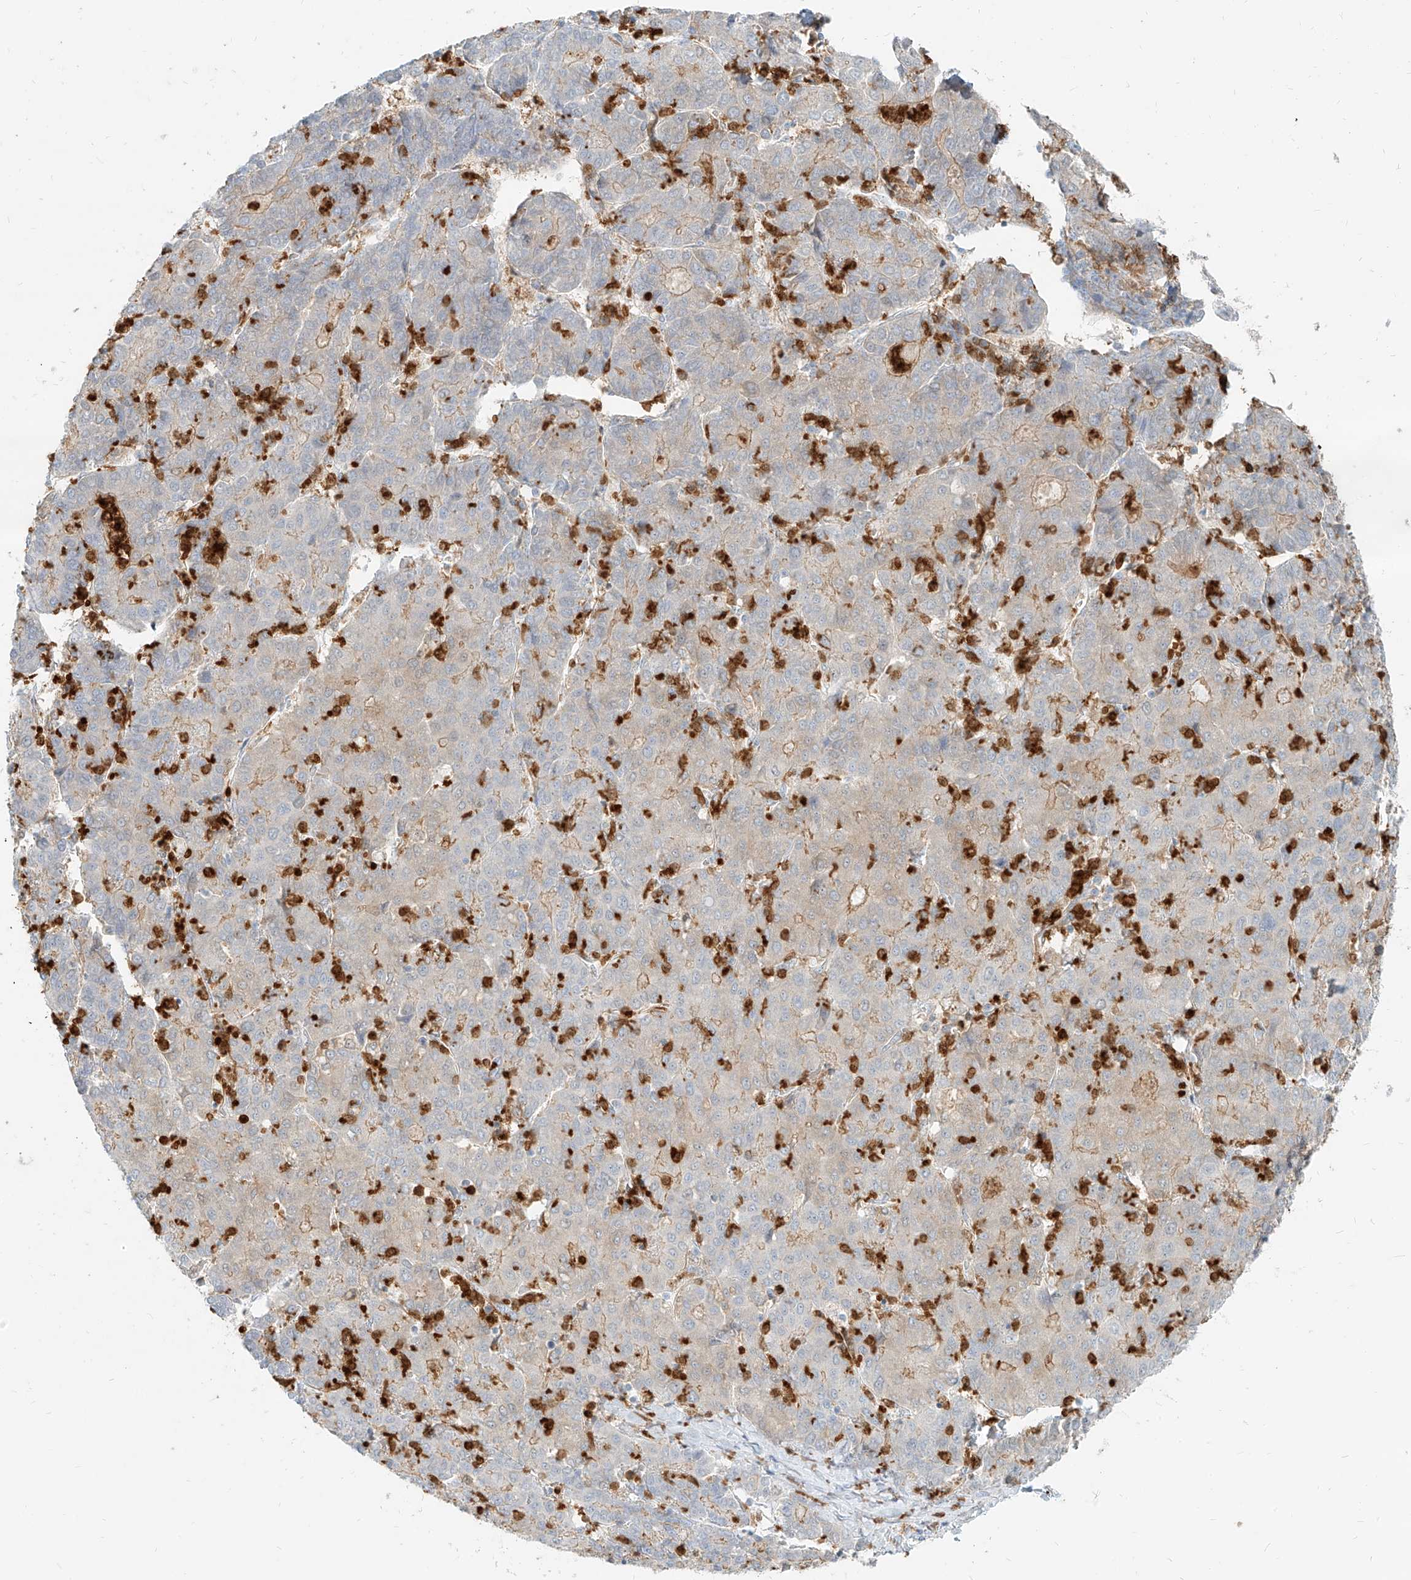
{"staining": {"intensity": "moderate", "quantity": "<25%", "location": "cytoplasmic/membranous"}, "tissue": "liver cancer", "cell_type": "Tumor cells", "image_type": "cancer", "snomed": [{"axis": "morphology", "description": "Carcinoma, Hepatocellular, NOS"}, {"axis": "topography", "description": "Liver"}], "caption": "Liver hepatocellular carcinoma stained with immunohistochemistry displays moderate cytoplasmic/membranous expression in about <25% of tumor cells. The staining was performed using DAB (3,3'-diaminobenzidine), with brown indicating positive protein expression. Nuclei are stained blue with hematoxylin.", "gene": "PGD", "patient": {"sex": "male", "age": 65}}